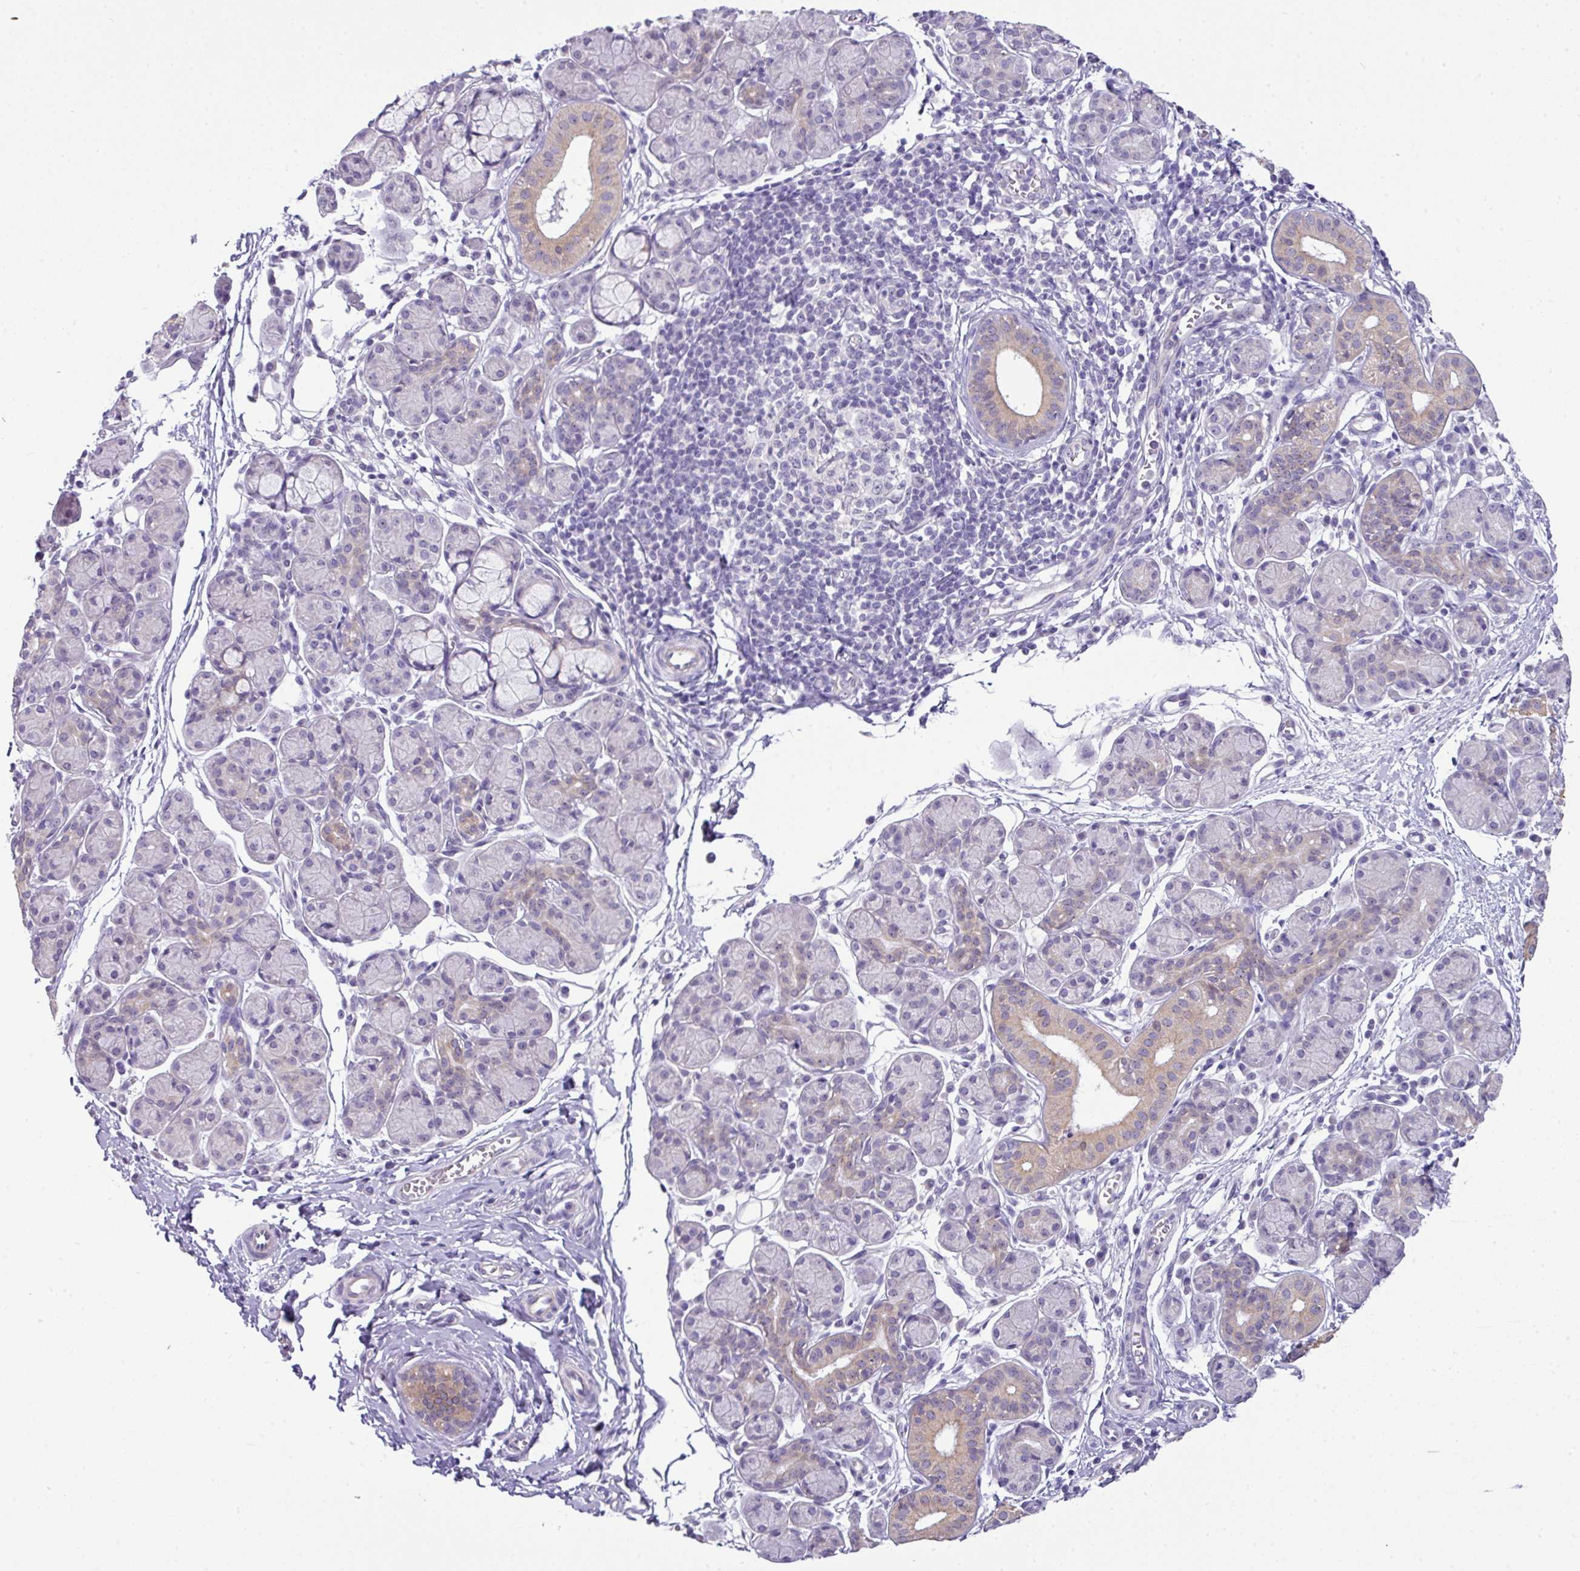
{"staining": {"intensity": "moderate", "quantity": "<25%", "location": "cytoplasmic/membranous,nuclear"}, "tissue": "salivary gland", "cell_type": "Glandular cells", "image_type": "normal", "snomed": [{"axis": "morphology", "description": "Normal tissue, NOS"}, {"axis": "morphology", "description": "Inflammation, NOS"}, {"axis": "topography", "description": "Lymph node"}, {"axis": "topography", "description": "Salivary gland"}], "caption": "Immunohistochemical staining of unremarkable salivary gland demonstrates moderate cytoplasmic/membranous,nuclear protein positivity in about <25% of glandular cells. (Brightfield microscopy of DAB IHC at high magnification).", "gene": "GCG", "patient": {"sex": "male", "age": 3}}